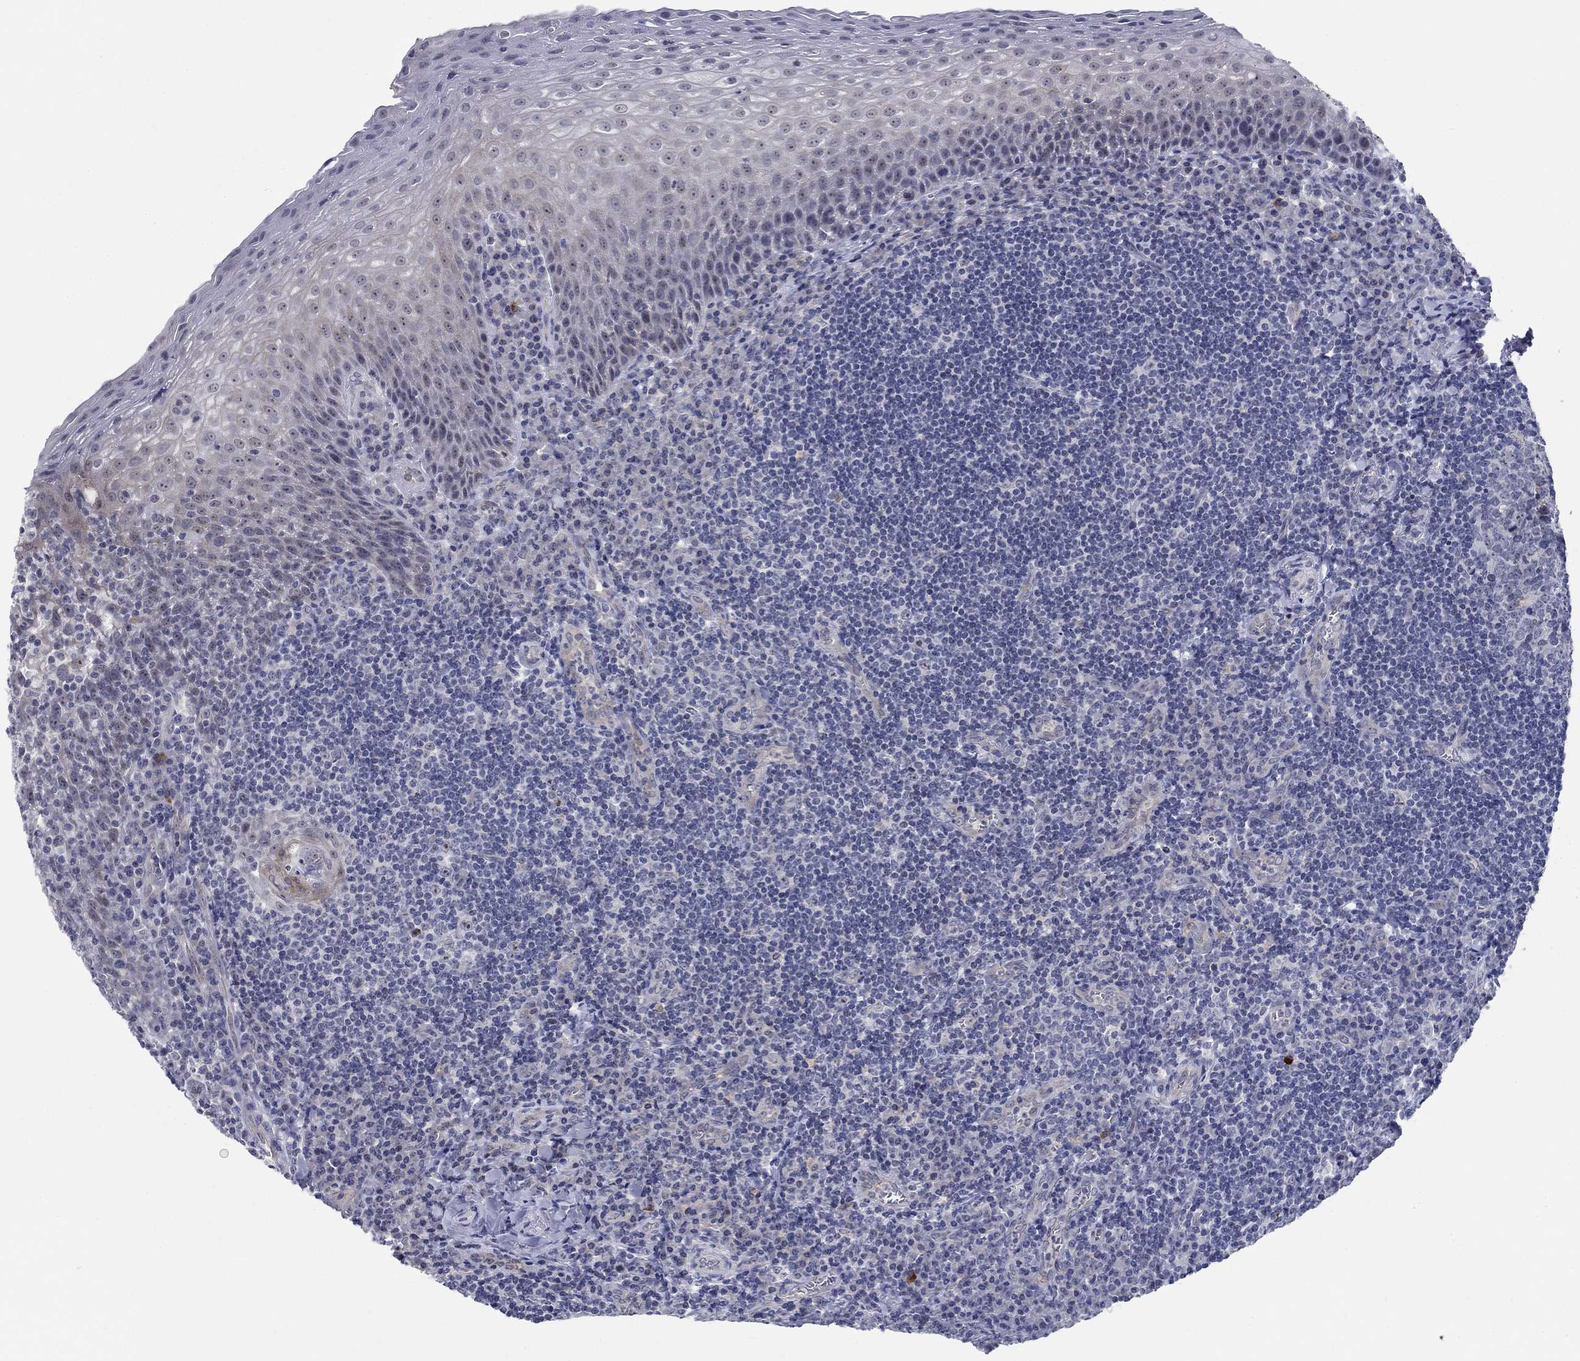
{"staining": {"intensity": "negative", "quantity": "none", "location": "none"}, "tissue": "tonsil", "cell_type": "Germinal center cells", "image_type": "normal", "snomed": [{"axis": "morphology", "description": "Normal tissue, NOS"}, {"axis": "morphology", "description": "Inflammation, NOS"}, {"axis": "topography", "description": "Tonsil"}], "caption": "This image is of benign tonsil stained with immunohistochemistry to label a protein in brown with the nuclei are counter-stained blue. There is no positivity in germinal center cells.", "gene": "SMIM18", "patient": {"sex": "female", "age": 31}}